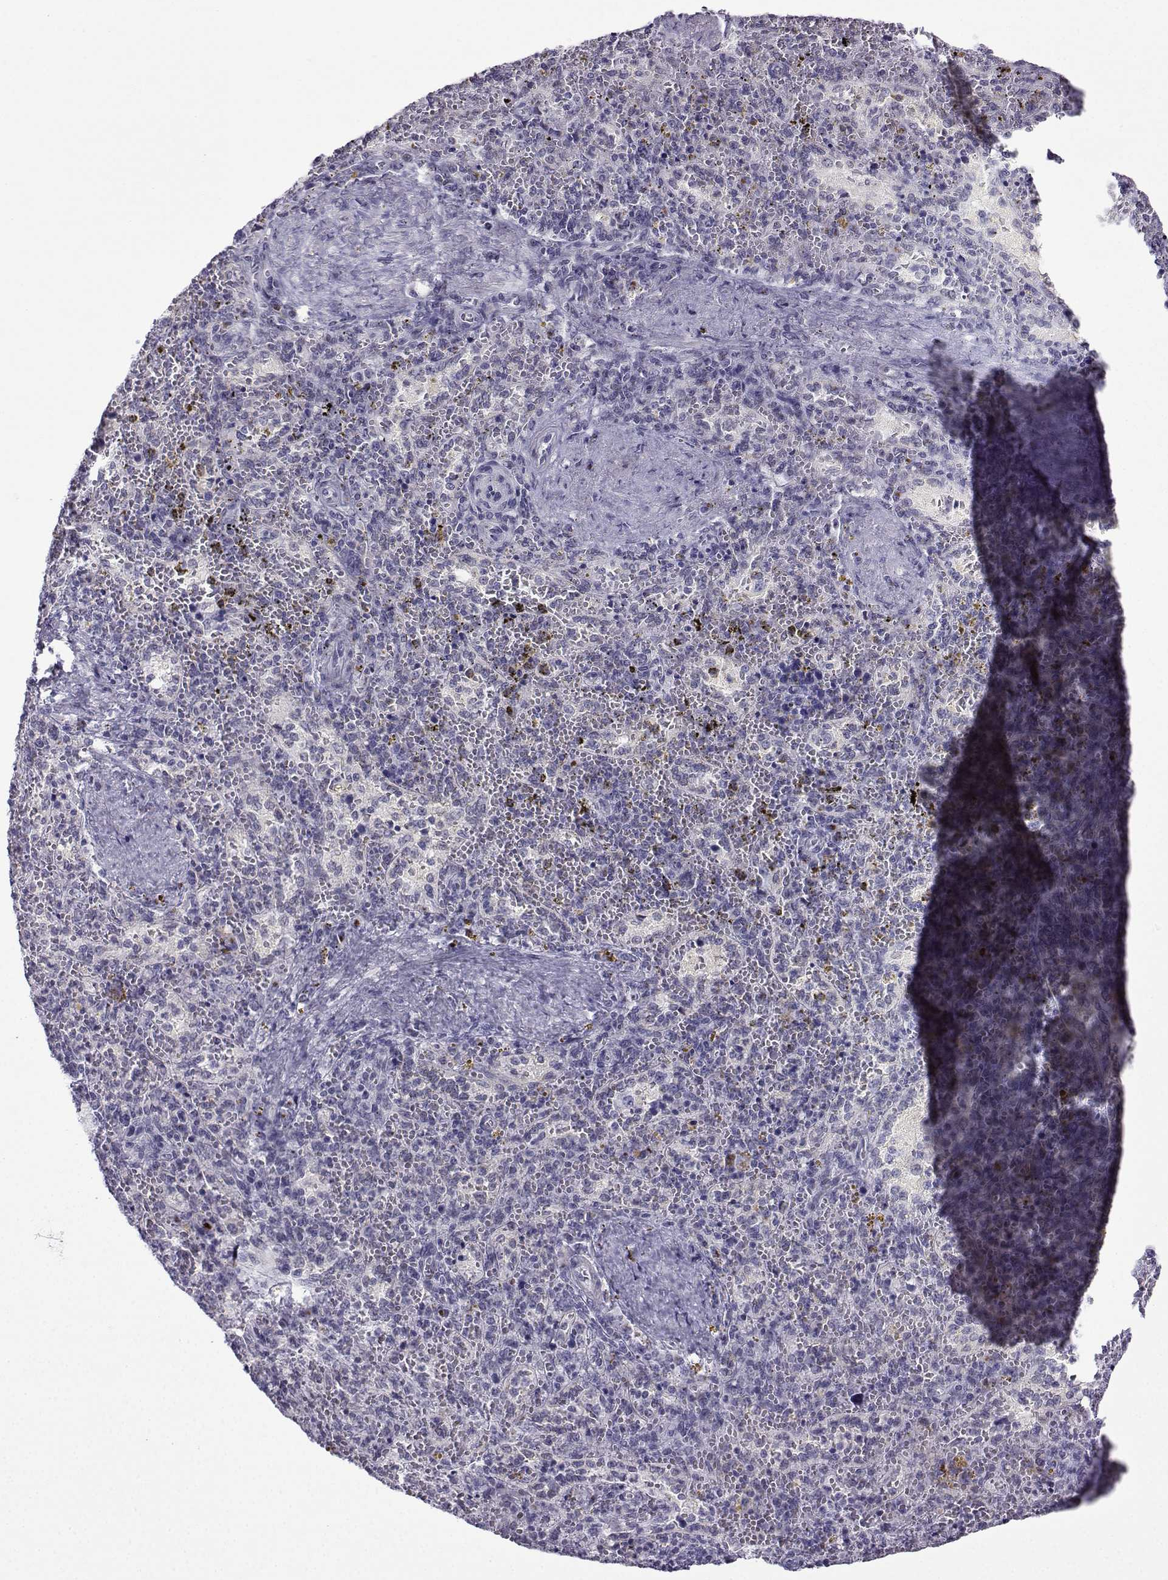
{"staining": {"intensity": "negative", "quantity": "none", "location": "none"}, "tissue": "spleen", "cell_type": "Cells in red pulp", "image_type": "normal", "snomed": [{"axis": "morphology", "description": "Normal tissue, NOS"}, {"axis": "topography", "description": "Spleen"}], "caption": "Histopathology image shows no significant protein positivity in cells in red pulp of unremarkable spleen.", "gene": "HTR7", "patient": {"sex": "female", "age": 50}}